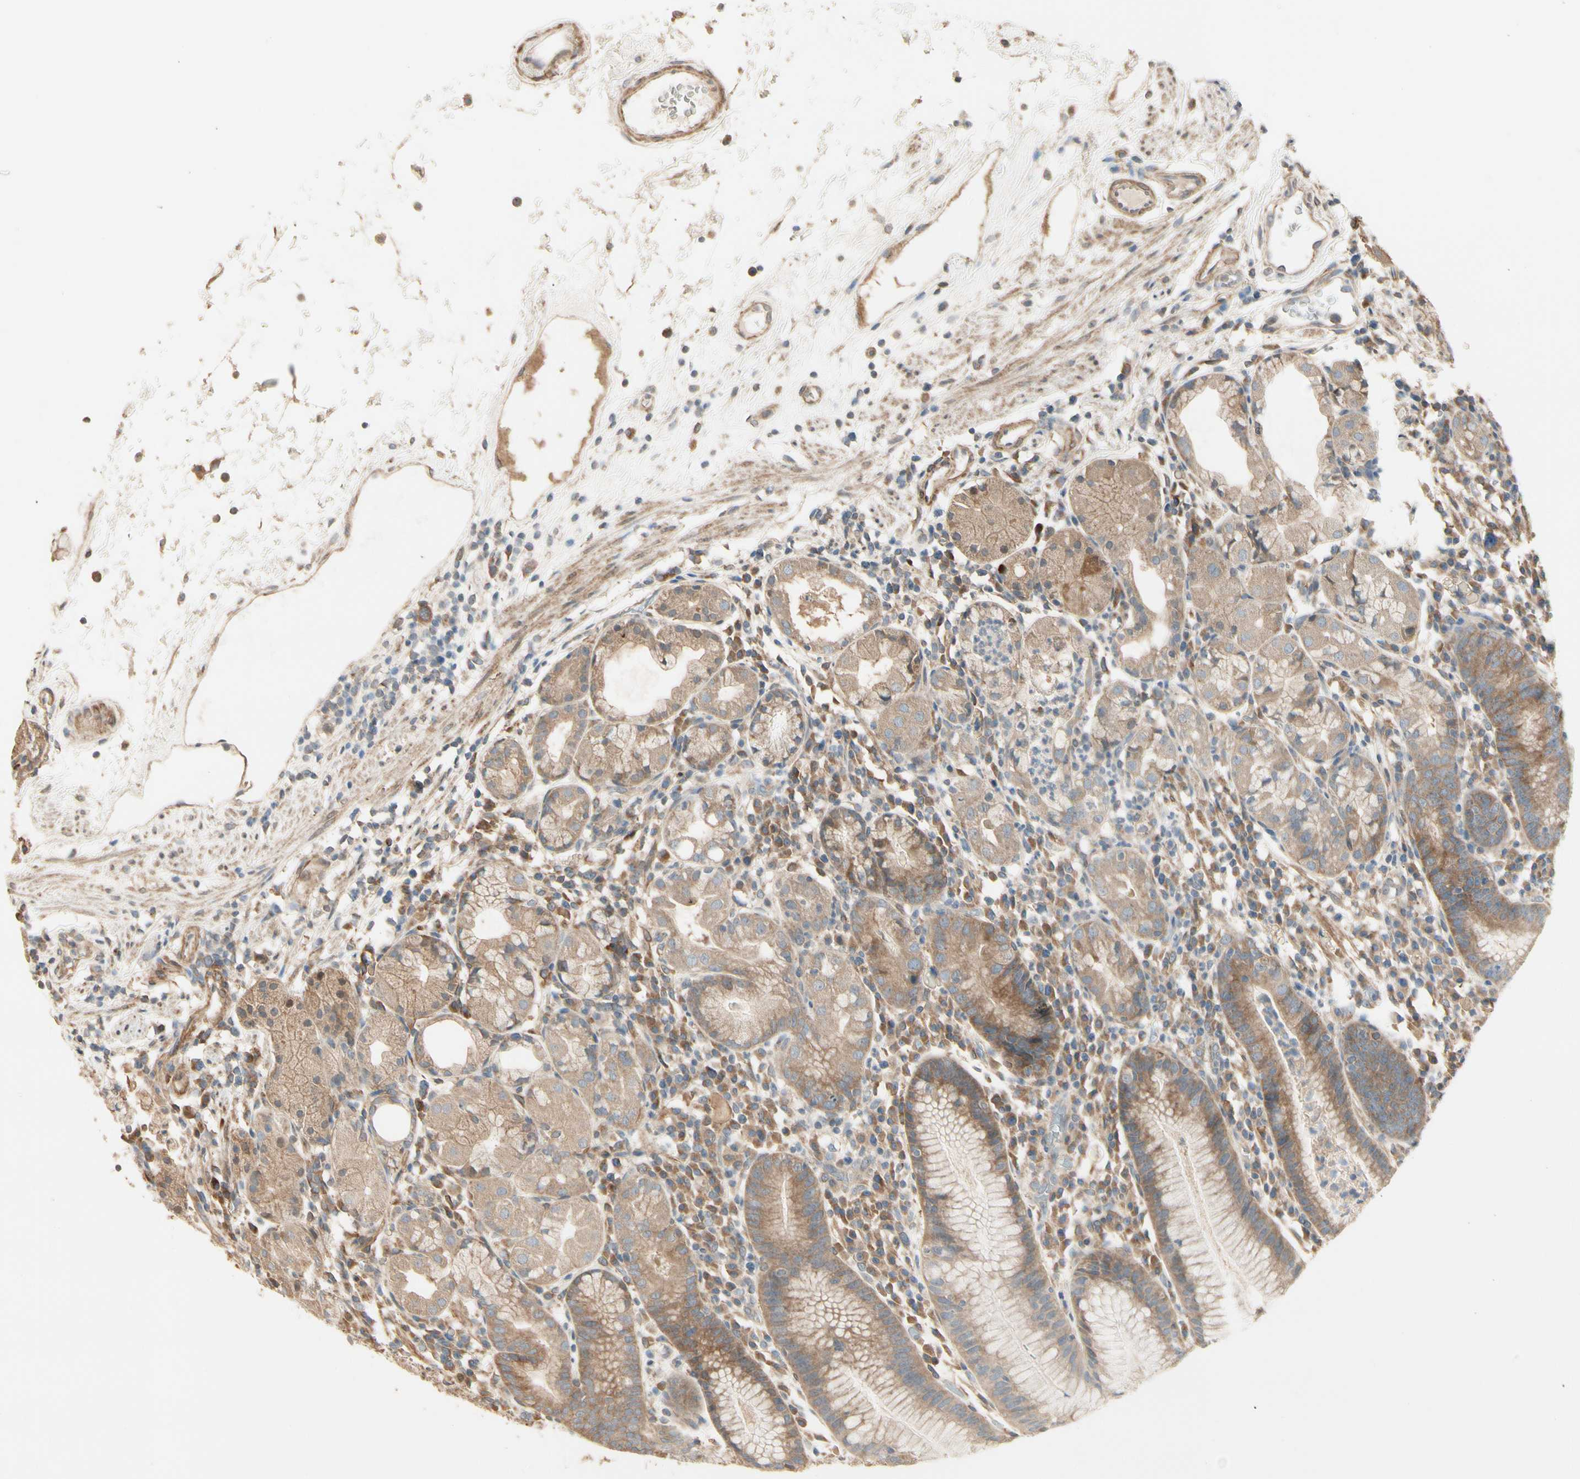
{"staining": {"intensity": "moderate", "quantity": ">75%", "location": "cytoplasmic/membranous"}, "tissue": "stomach", "cell_type": "Glandular cells", "image_type": "normal", "snomed": [{"axis": "morphology", "description": "Normal tissue, NOS"}, {"axis": "topography", "description": "Stomach"}, {"axis": "topography", "description": "Stomach, lower"}], "caption": "The immunohistochemical stain labels moderate cytoplasmic/membranous expression in glandular cells of normal stomach.", "gene": "IRAG1", "patient": {"sex": "female", "age": 75}}